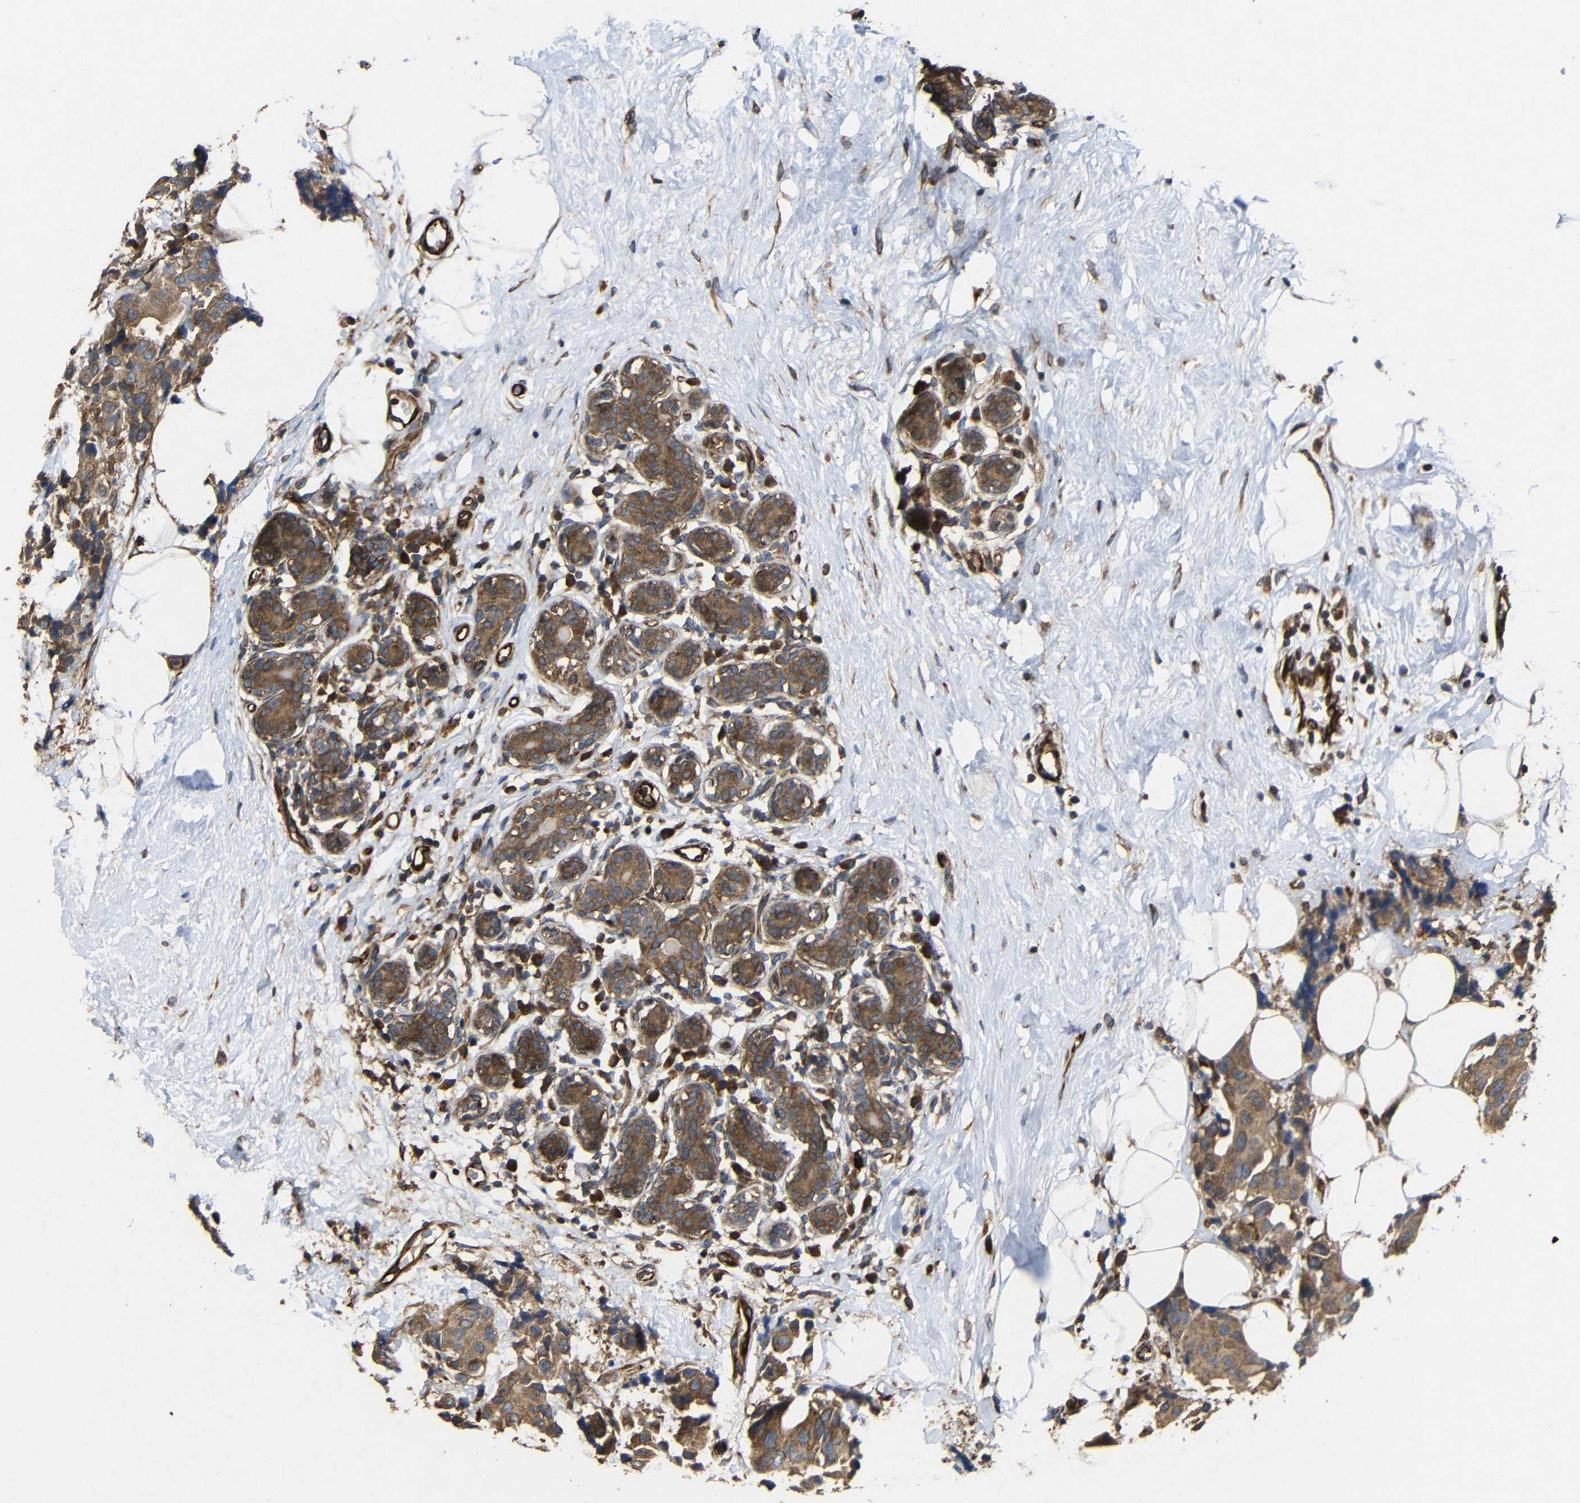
{"staining": {"intensity": "moderate", "quantity": ">75%", "location": "cytoplasmic/membranous"}, "tissue": "breast cancer", "cell_type": "Tumor cells", "image_type": "cancer", "snomed": [{"axis": "morphology", "description": "Normal tissue, NOS"}, {"axis": "morphology", "description": "Duct carcinoma"}, {"axis": "topography", "description": "Breast"}], "caption": "Immunohistochemistry photomicrograph of neoplastic tissue: human breast infiltrating ductal carcinoma stained using immunohistochemistry (IHC) demonstrates medium levels of moderate protein expression localized specifically in the cytoplasmic/membranous of tumor cells, appearing as a cytoplasmic/membranous brown color.", "gene": "EIF2S1", "patient": {"sex": "female", "age": 39}}